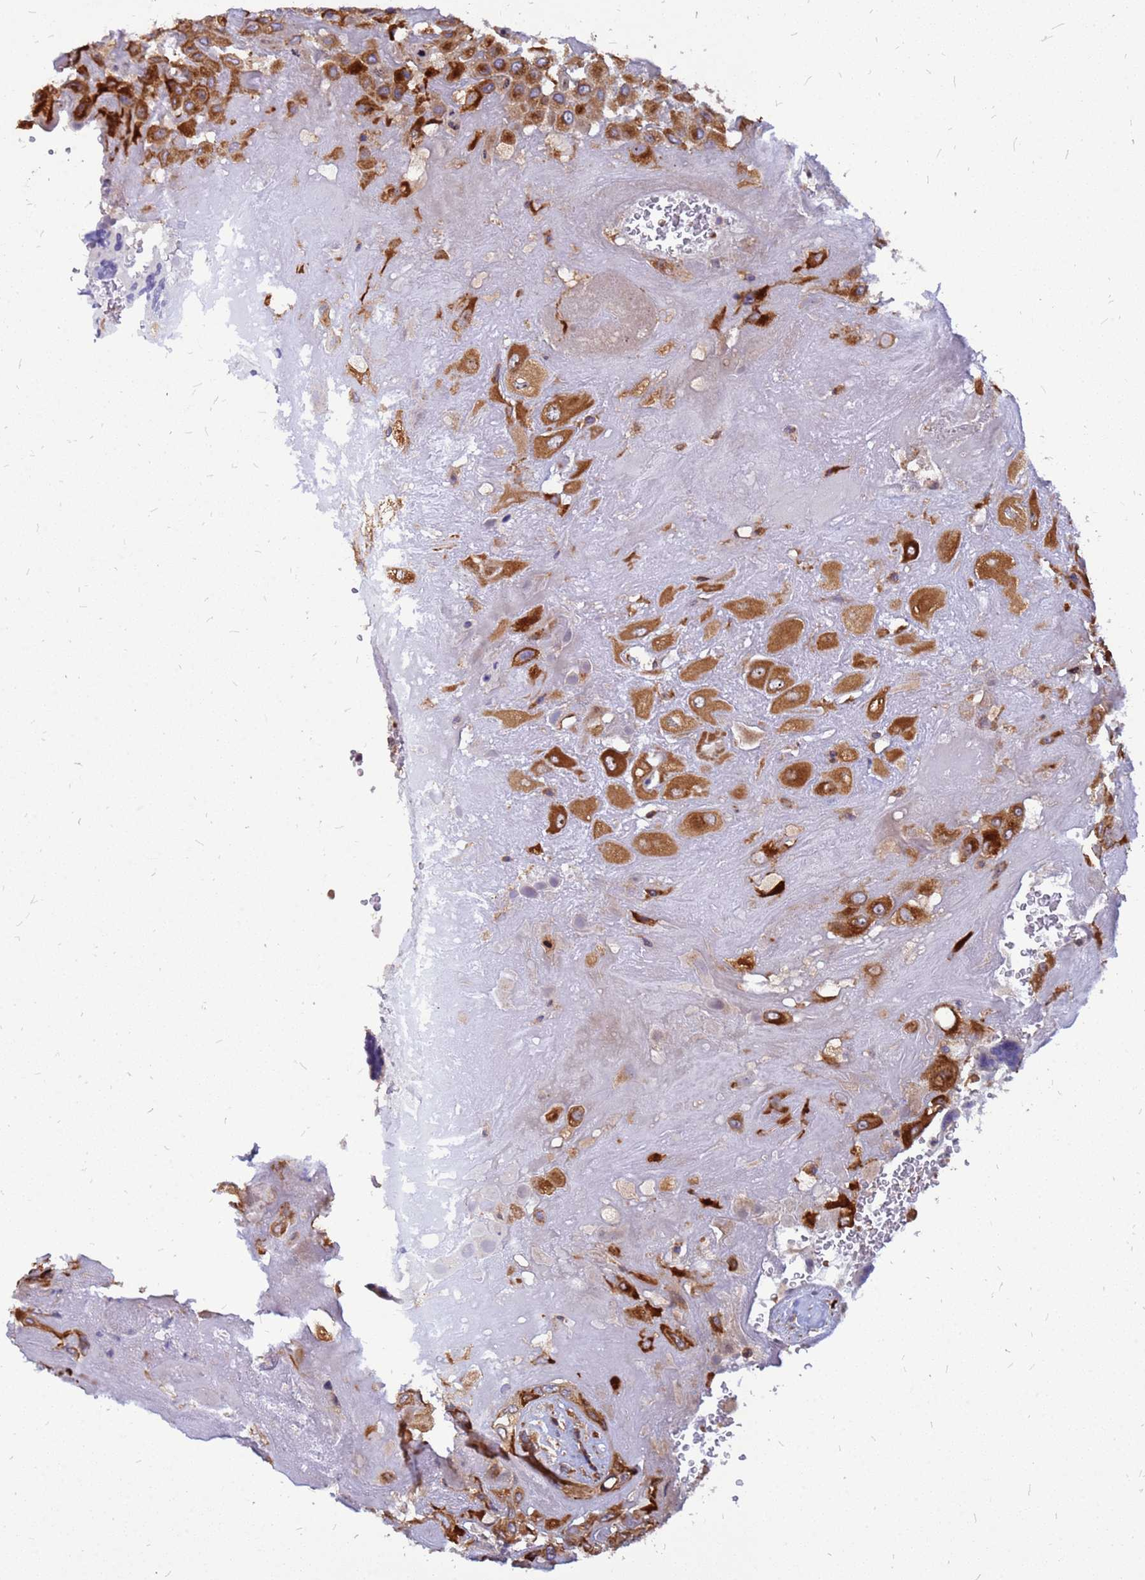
{"staining": {"intensity": "strong", "quantity": ">75%", "location": "cytoplasmic/membranous"}, "tissue": "placenta", "cell_type": "Decidual cells", "image_type": "normal", "snomed": [{"axis": "morphology", "description": "Normal tissue, NOS"}, {"axis": "topography", "description": "Placenta"}], "caption": "Protein expression analysis of unremarkable placenta reveals strong cytoplasmic/membranous positivity in about >75% of decidual cells. The protein is stained brown, and the nuclei are stained in blue (DAB IHC with brightfield microscopy, high magnification).", "gene": "RPL8", "patient": {"sex": "female", "age": 37}}